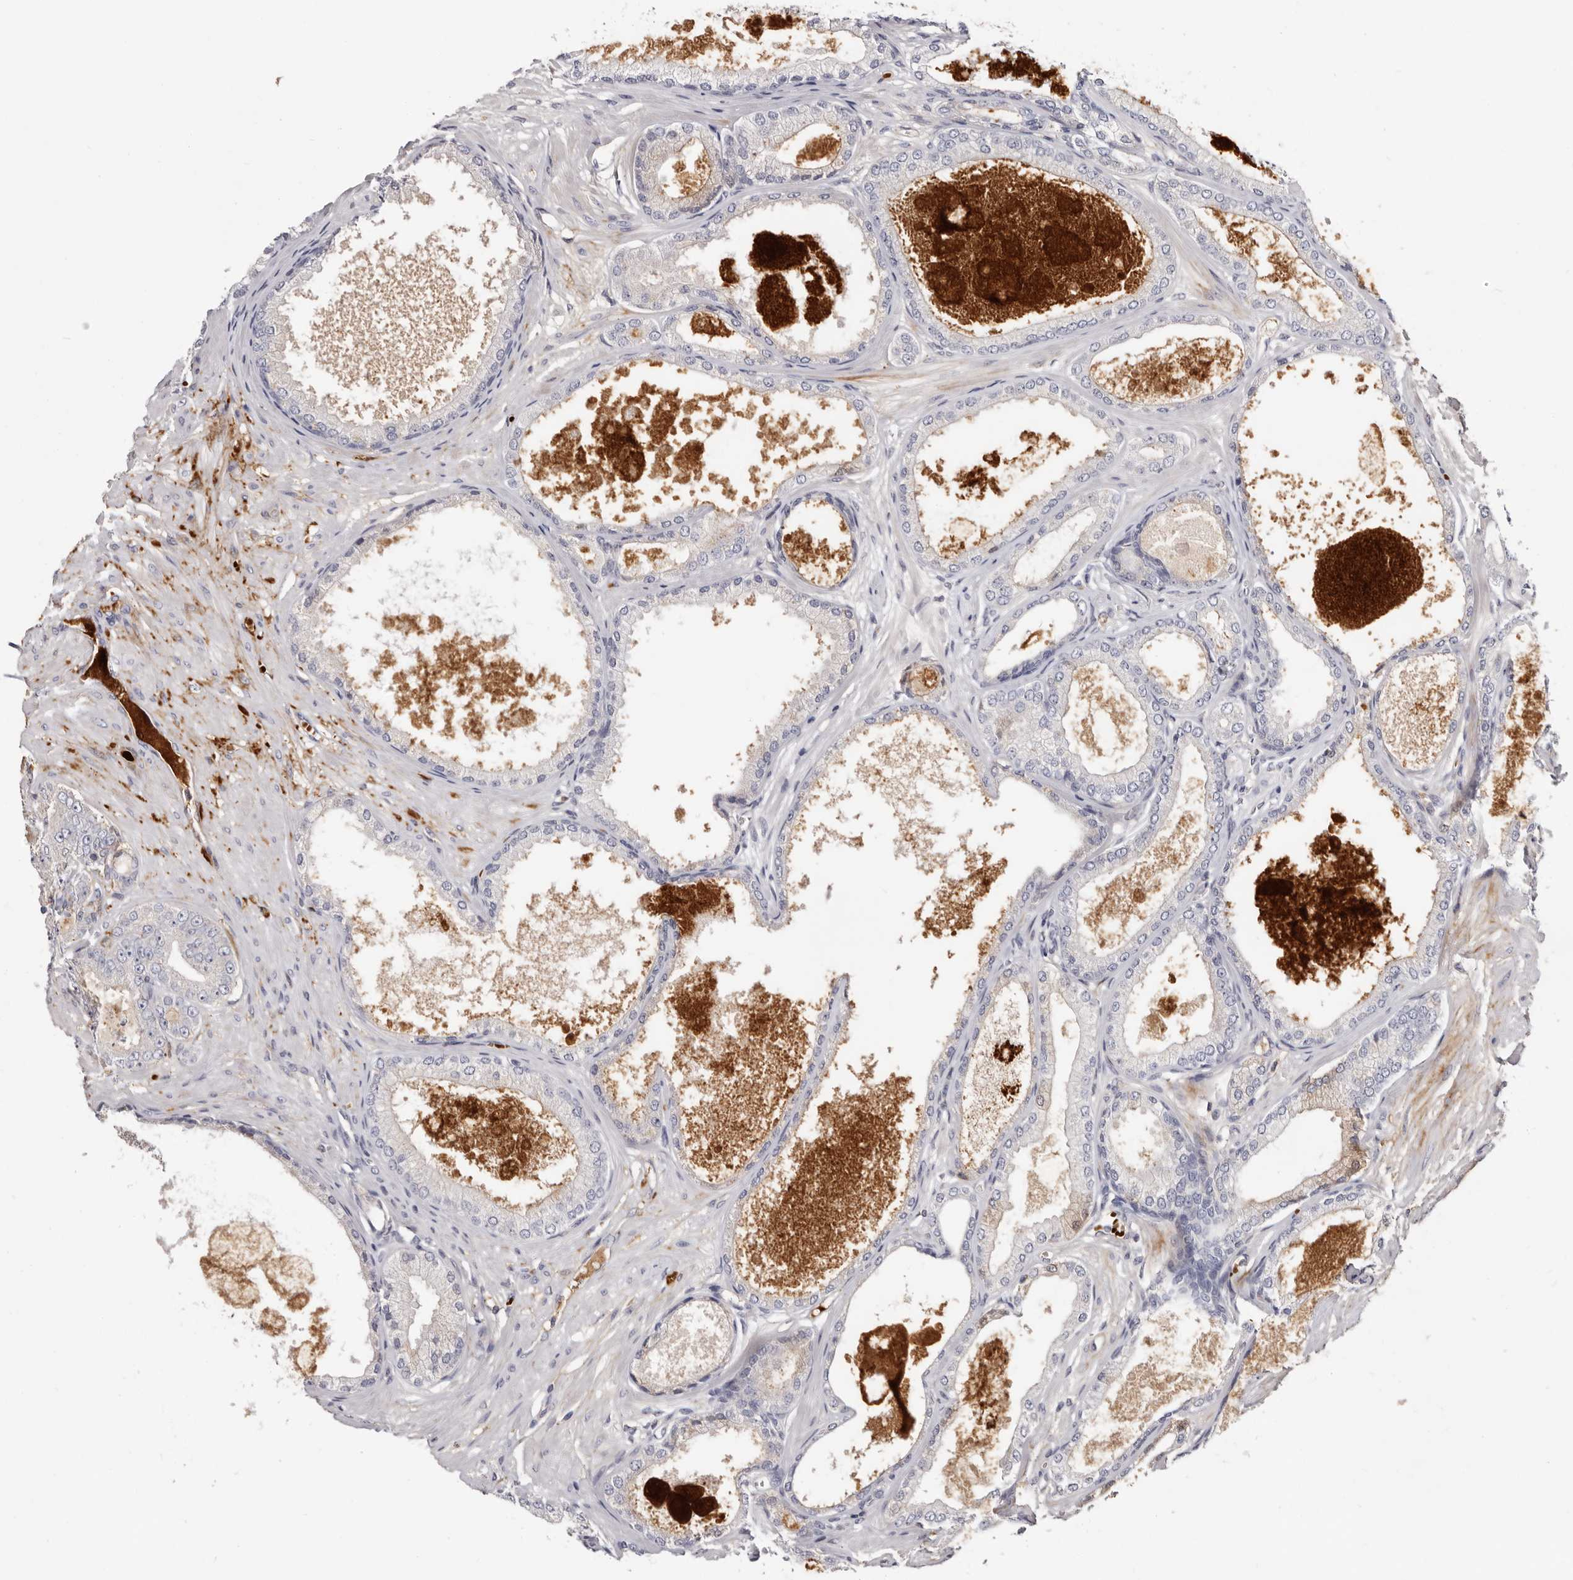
{"staining": {"intensity": "negative", "quantity": "none", "location": "none"}, "tissue": "prostate cancer", "cell_type": "Tumor cells", "image_type": "cancer", "snomed": [{"axis": "morphology", "description": "Adenocarcinoma, Low grade"}, {"axis": "topography", "description": "Prostate"}], "caption": "There is no significant positivity in tumor cells of prostate cancer.", "gene": "LMLN", "patient": {"sex": "male", "age": 63}}